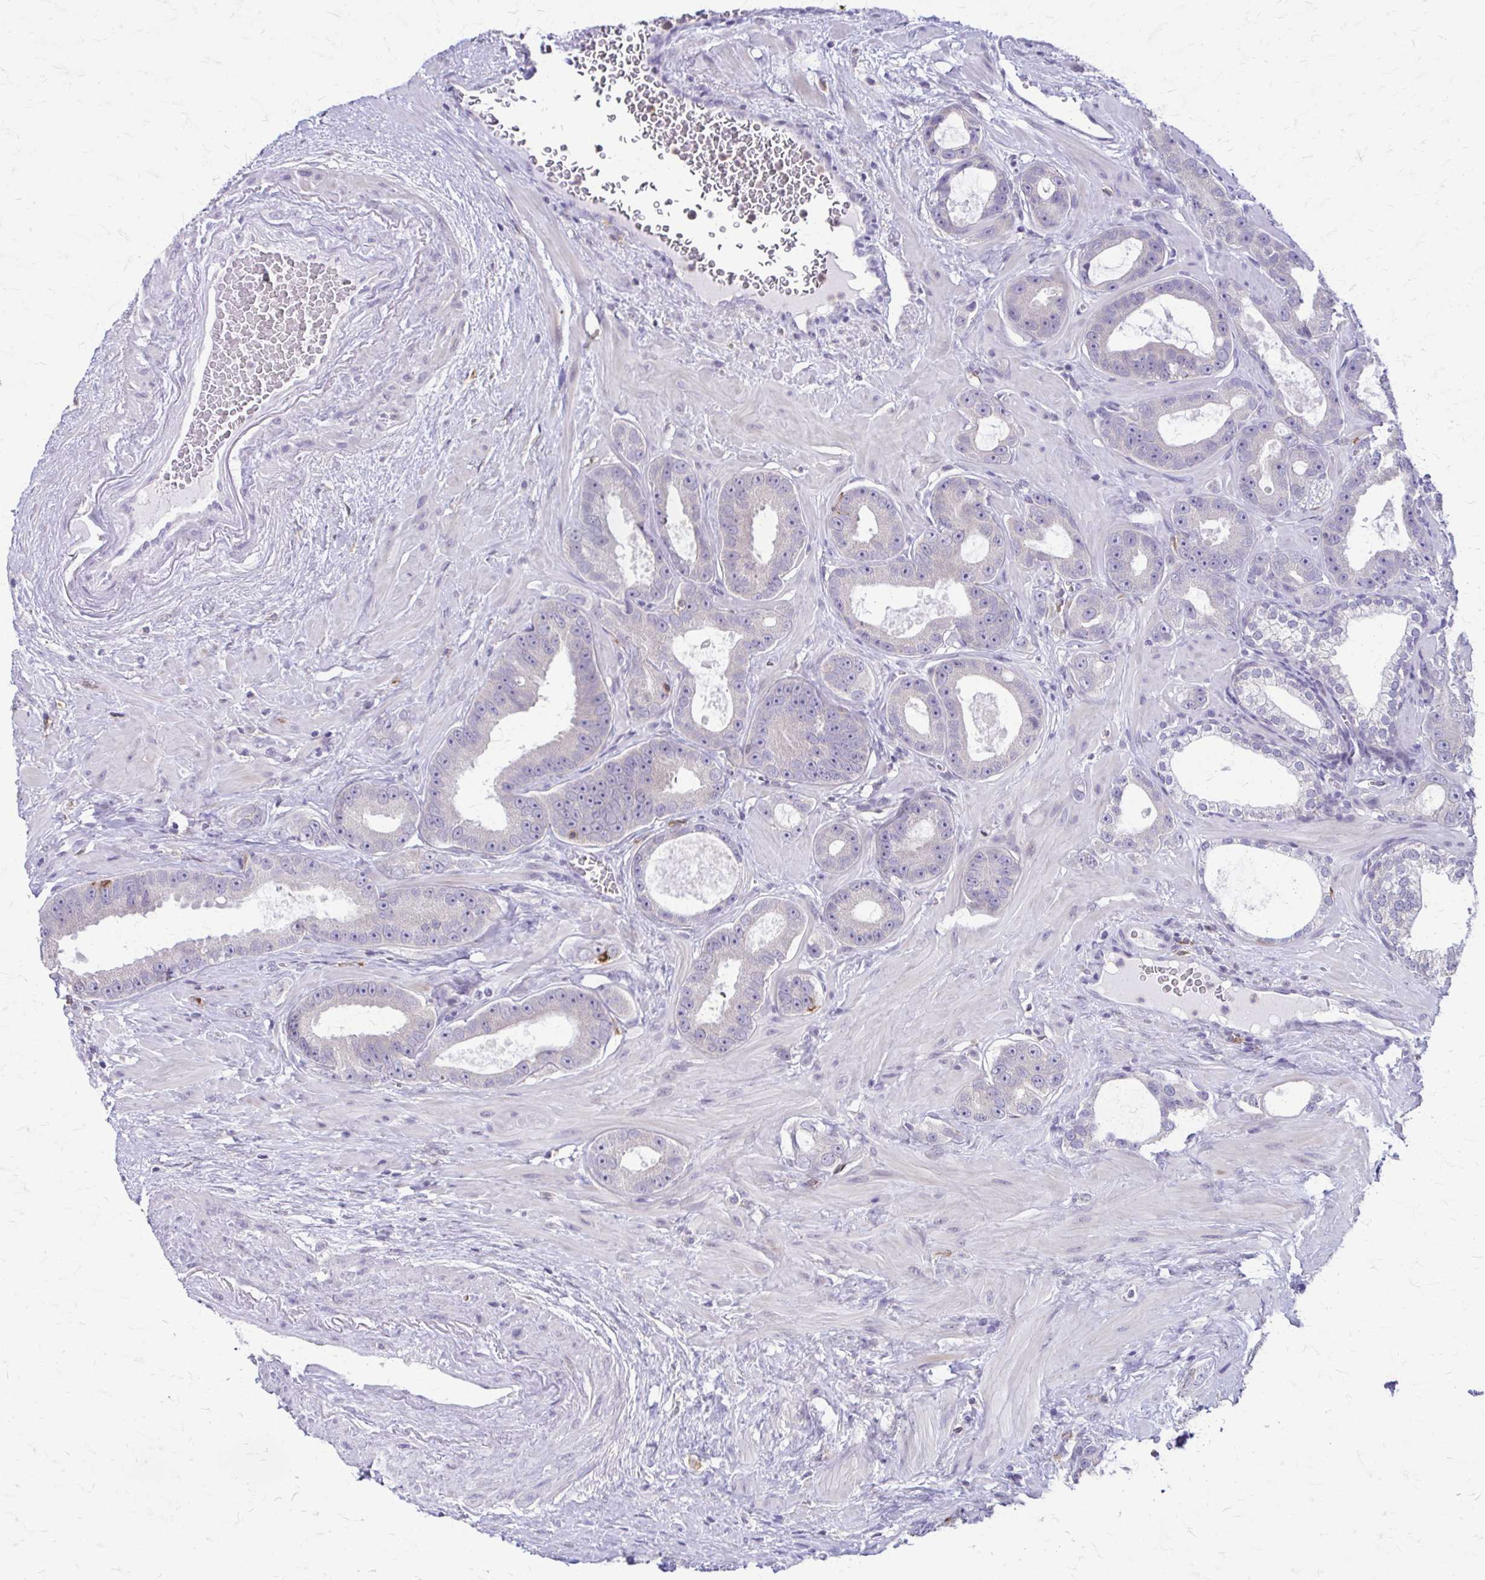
{"staining": {"intensity": "negative", "quantity": "none", "location": "none"}, "tissue": "prostate cancer", "cell_type": "Tumor cells", "image_type": "cancer", "snomed": [{"axis": "morphology", "description": "Adenocarcinoma, High grade"}, {"axis": "topography", "description": "Prostate"}], "caption": "Protein analysis of adenocarcinoma (high-grade) (prostate) shows no significant staining in tumor cells.", "gene": "PIK3AP1", "patient": {"sex": "male", "age": 65}}